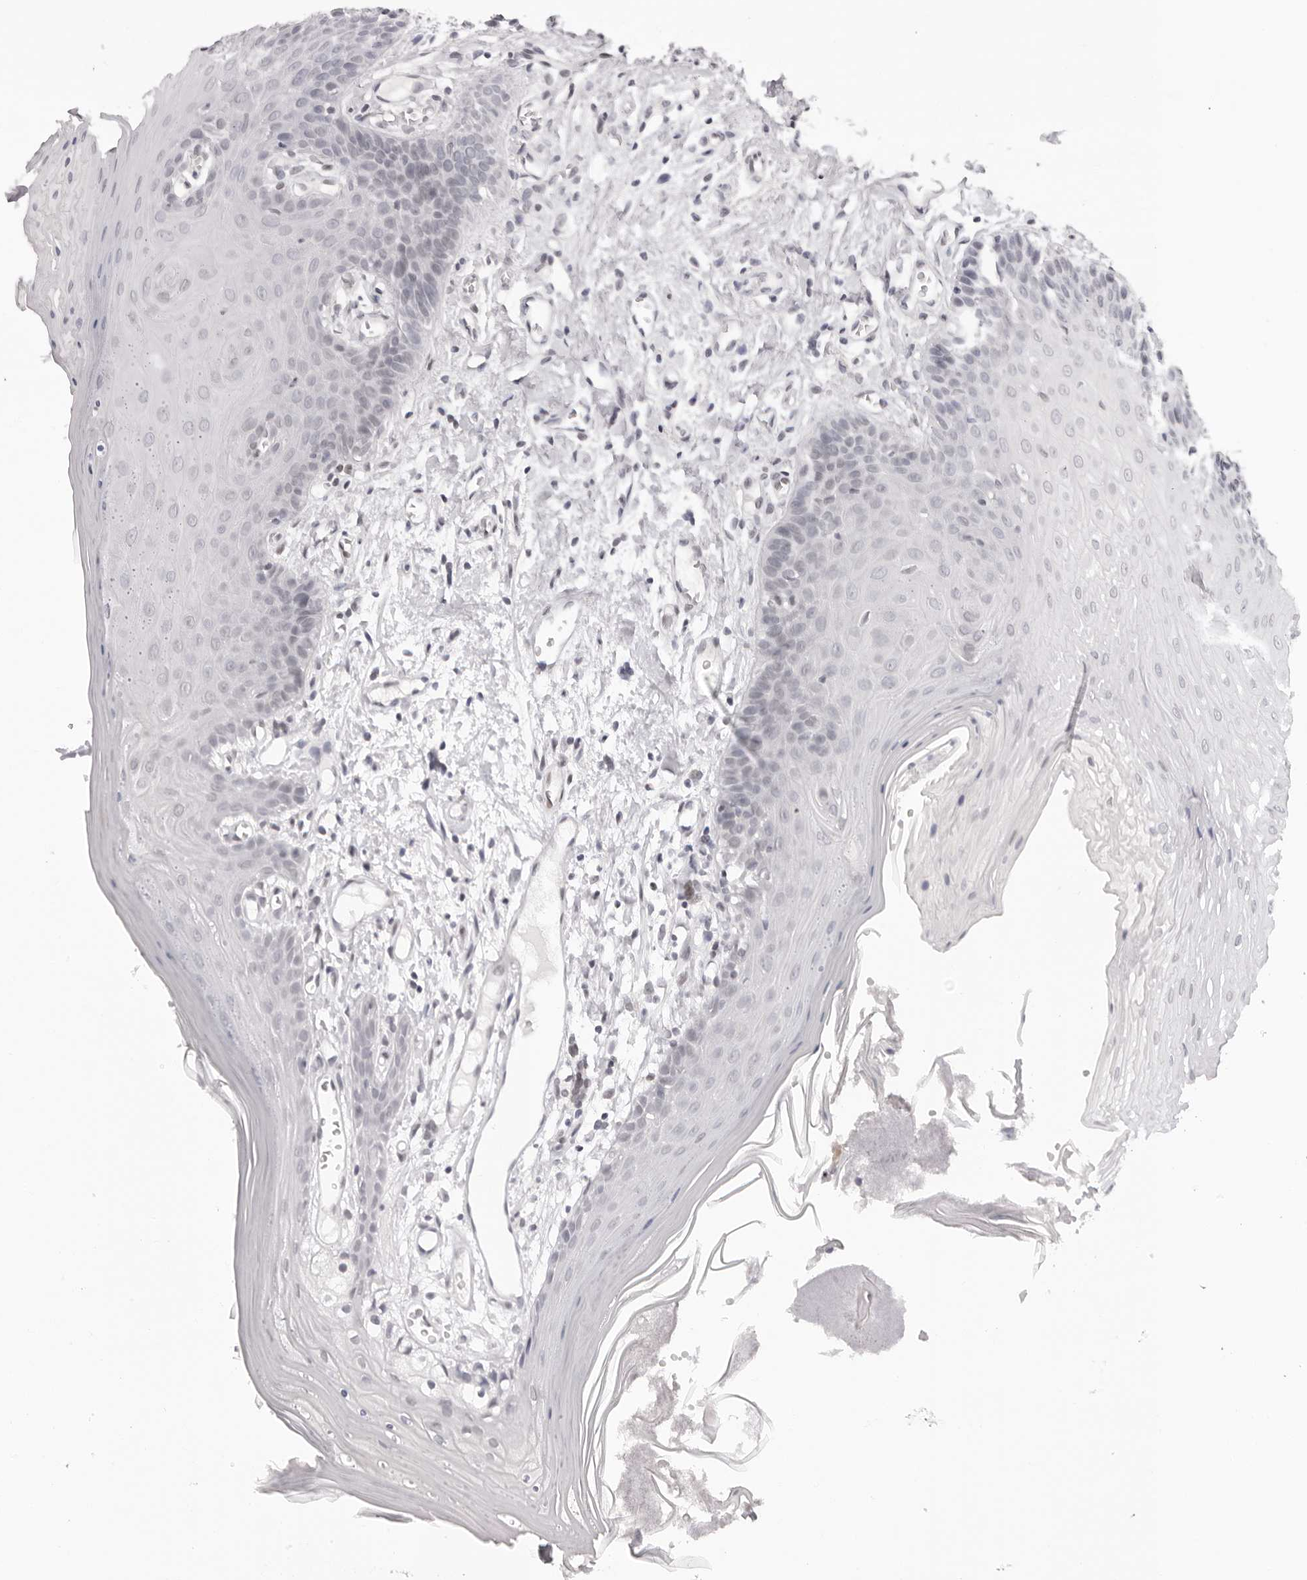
{"staining": {"intensity": "negative", "quantity": "none", "location": "none"}, "tissue": "oral mucosa", "cell_type": "Squamous epithelial cells", "image_type": "normal", "snomed": [{"axis": "morphology", "description": "Normal tissue, NOS"}, {"axis": "morphology", "description": "Squamous cell carcinoma, NOS"}, {"axis": "topography", "description": "Skeletal muscle"}, {"axis": "topography", "description": "Oral tissue"}, {"axis": "topography", "description": "Salivary gland"}, {"axis": "topography", "description": "Head-Neck"}], "caption": "The histopathology image shows no staining of squamous epithelial cells in normal oral mucosa. Brightfield microscopy of immunohistochemistry stained with DAB (3,3'-diaminobenzidine) (brown) and hematoxylin (blue), captured at high magnification.", "gene": "MAFK", "patient": {"sex": "male", "age": 54}}